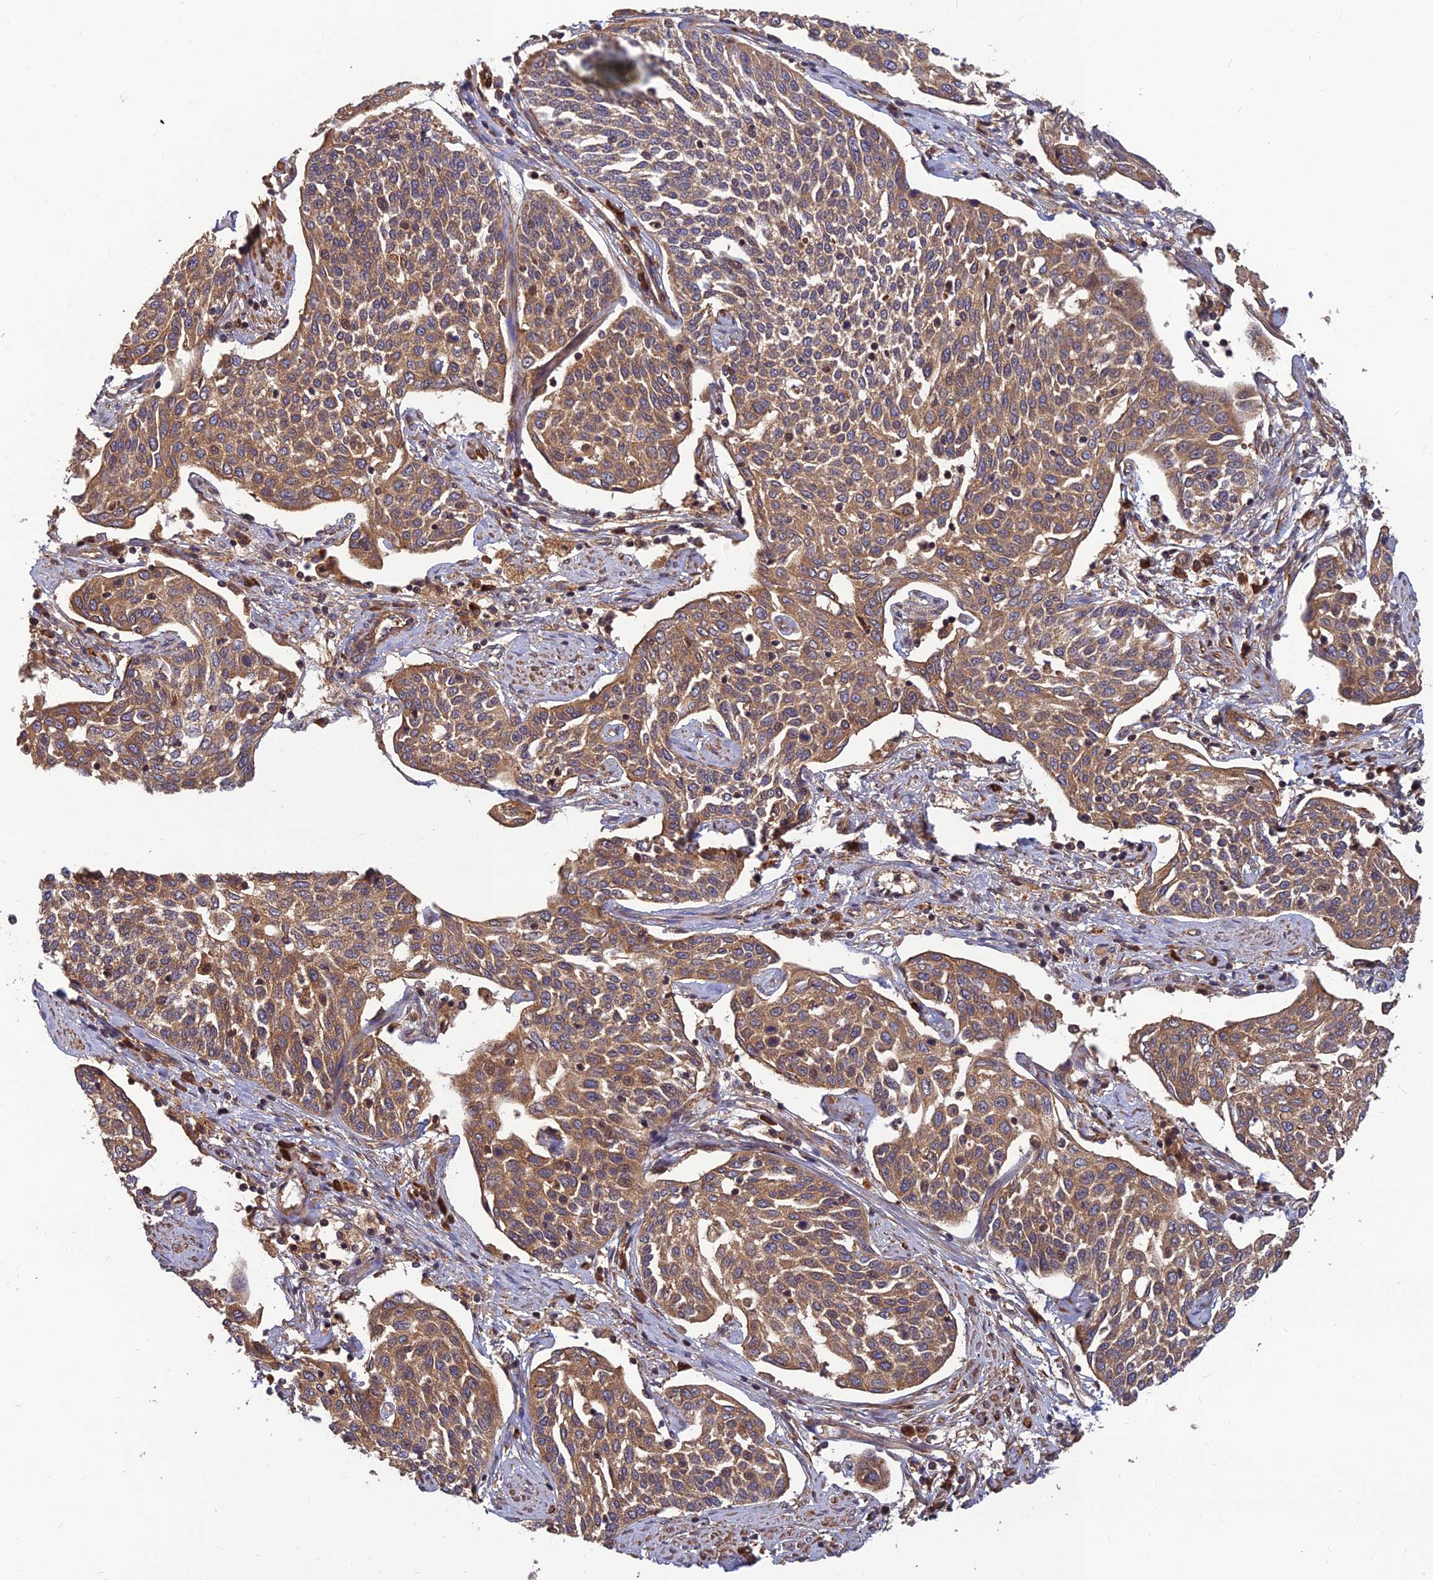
{"staining": {"intensity": "moderate", "quantity": ">75%", "location": "cytoplasmic/membranous"}, "tissue": "cervical cancer", "cell_type": "Tumor cells", "image_type": "cancer", "snomed": [{"axis": "morphology", "description": "Squamous cell carcinoma, NOS"}, {"axis": "topography", "description": "Cervix"}], "caption": "Immunohistochemistry (IHC) of cervical cancer (squamous cell carcinoma) displays medium levels of moderate cytoplasmic/membranous staining in approximately >75% of tumor cells.", "gene": "RELCH", "patient": {"sex": "female", "age": 34}}